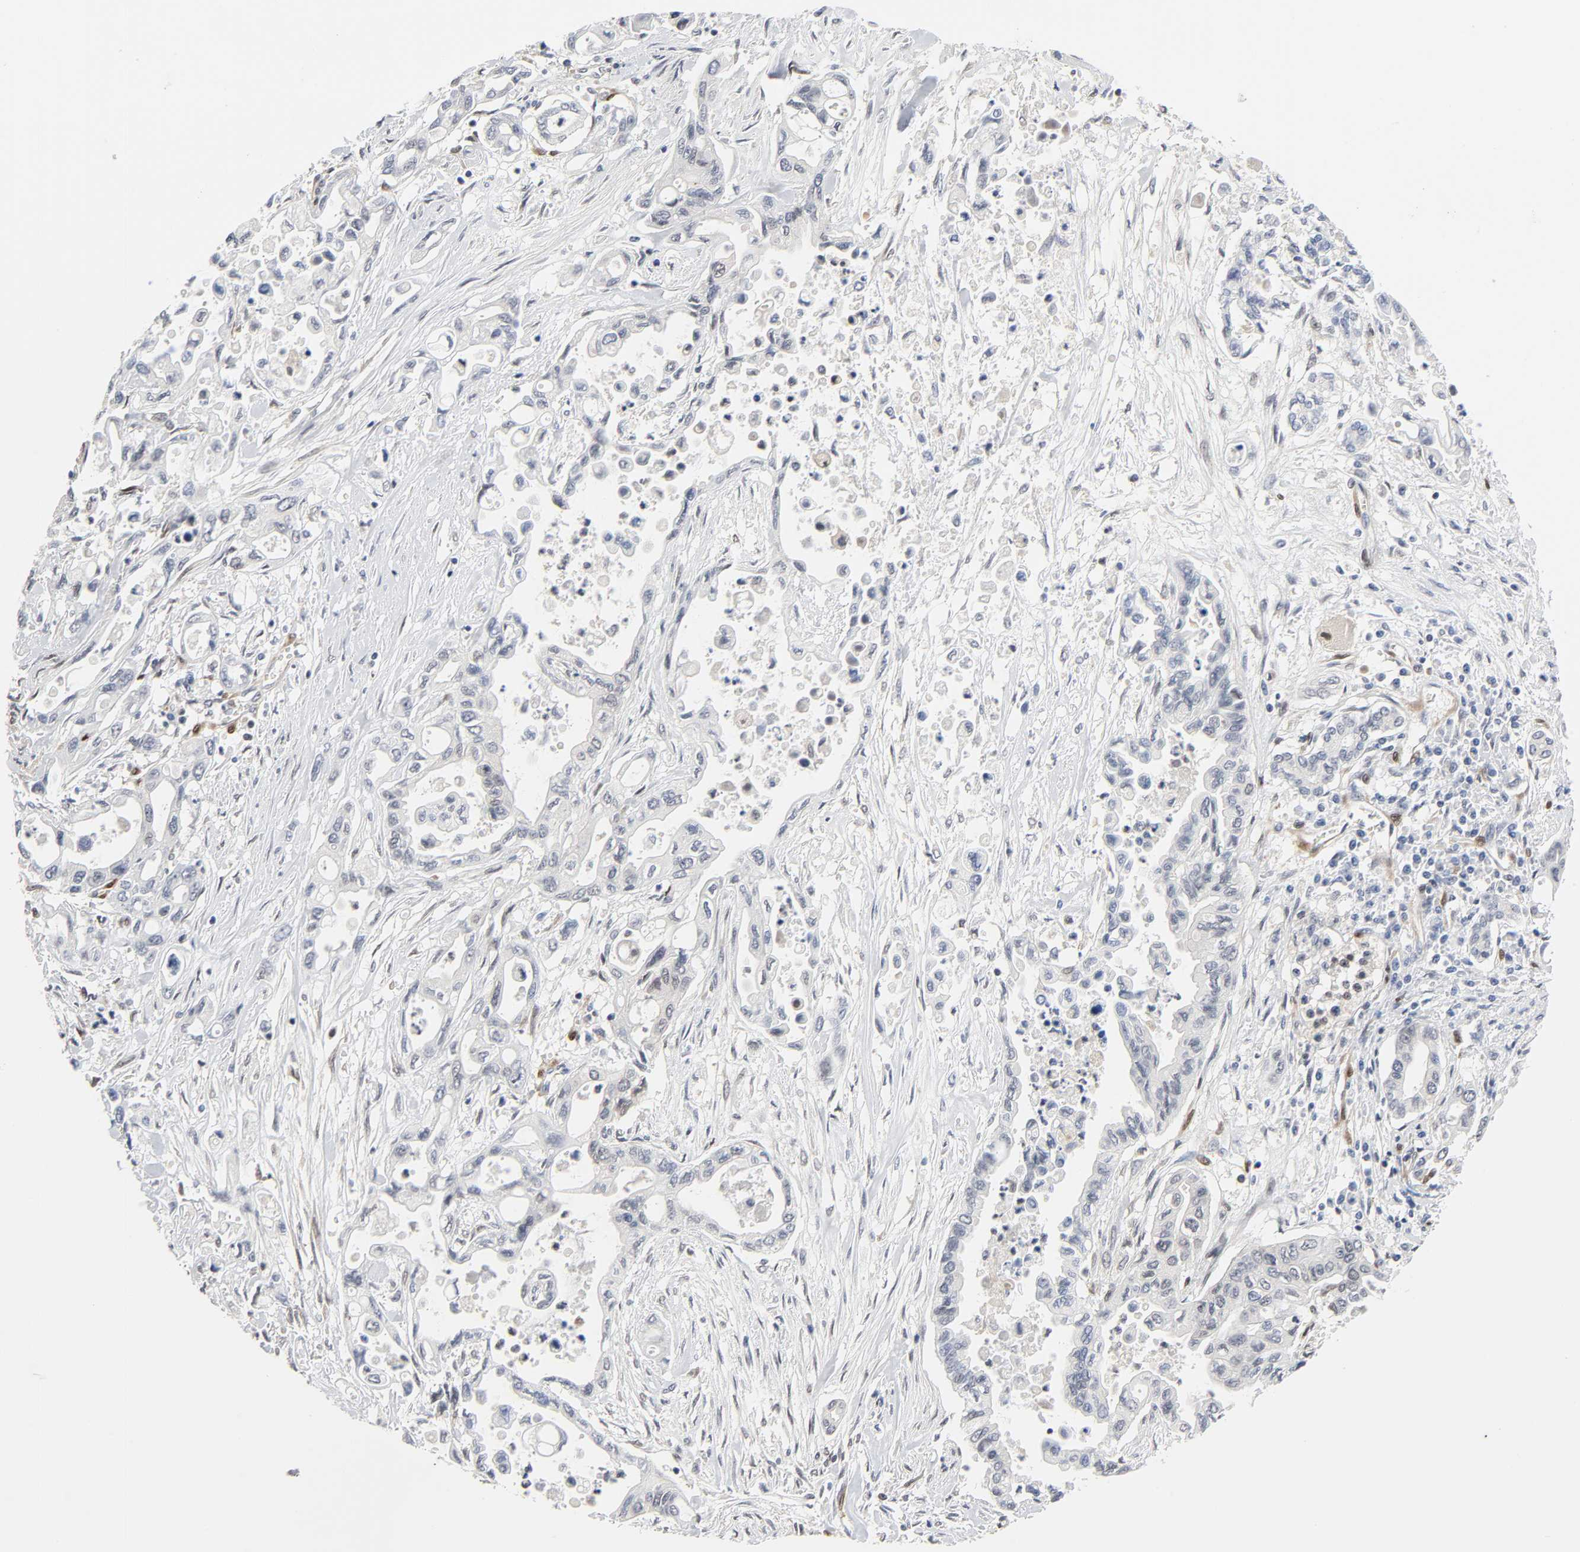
{"staining": {"intensity": "negative", "quantity": "none", "location": "none"}, "tissue": "pancreatic cancer", "cell_type": "Tumor cells", "image_type": "cancer", "snomed": [{"axis": "morphology", "description": "Adenocarcinoma, NOS"}, {"axis": "topography", "description": "Pancreas"}], "caption": "Tumor cells show no significant positivity in pancreatic cancer.", "gene": "PTEN", "patient": {"sex": "female", "age": 57}}